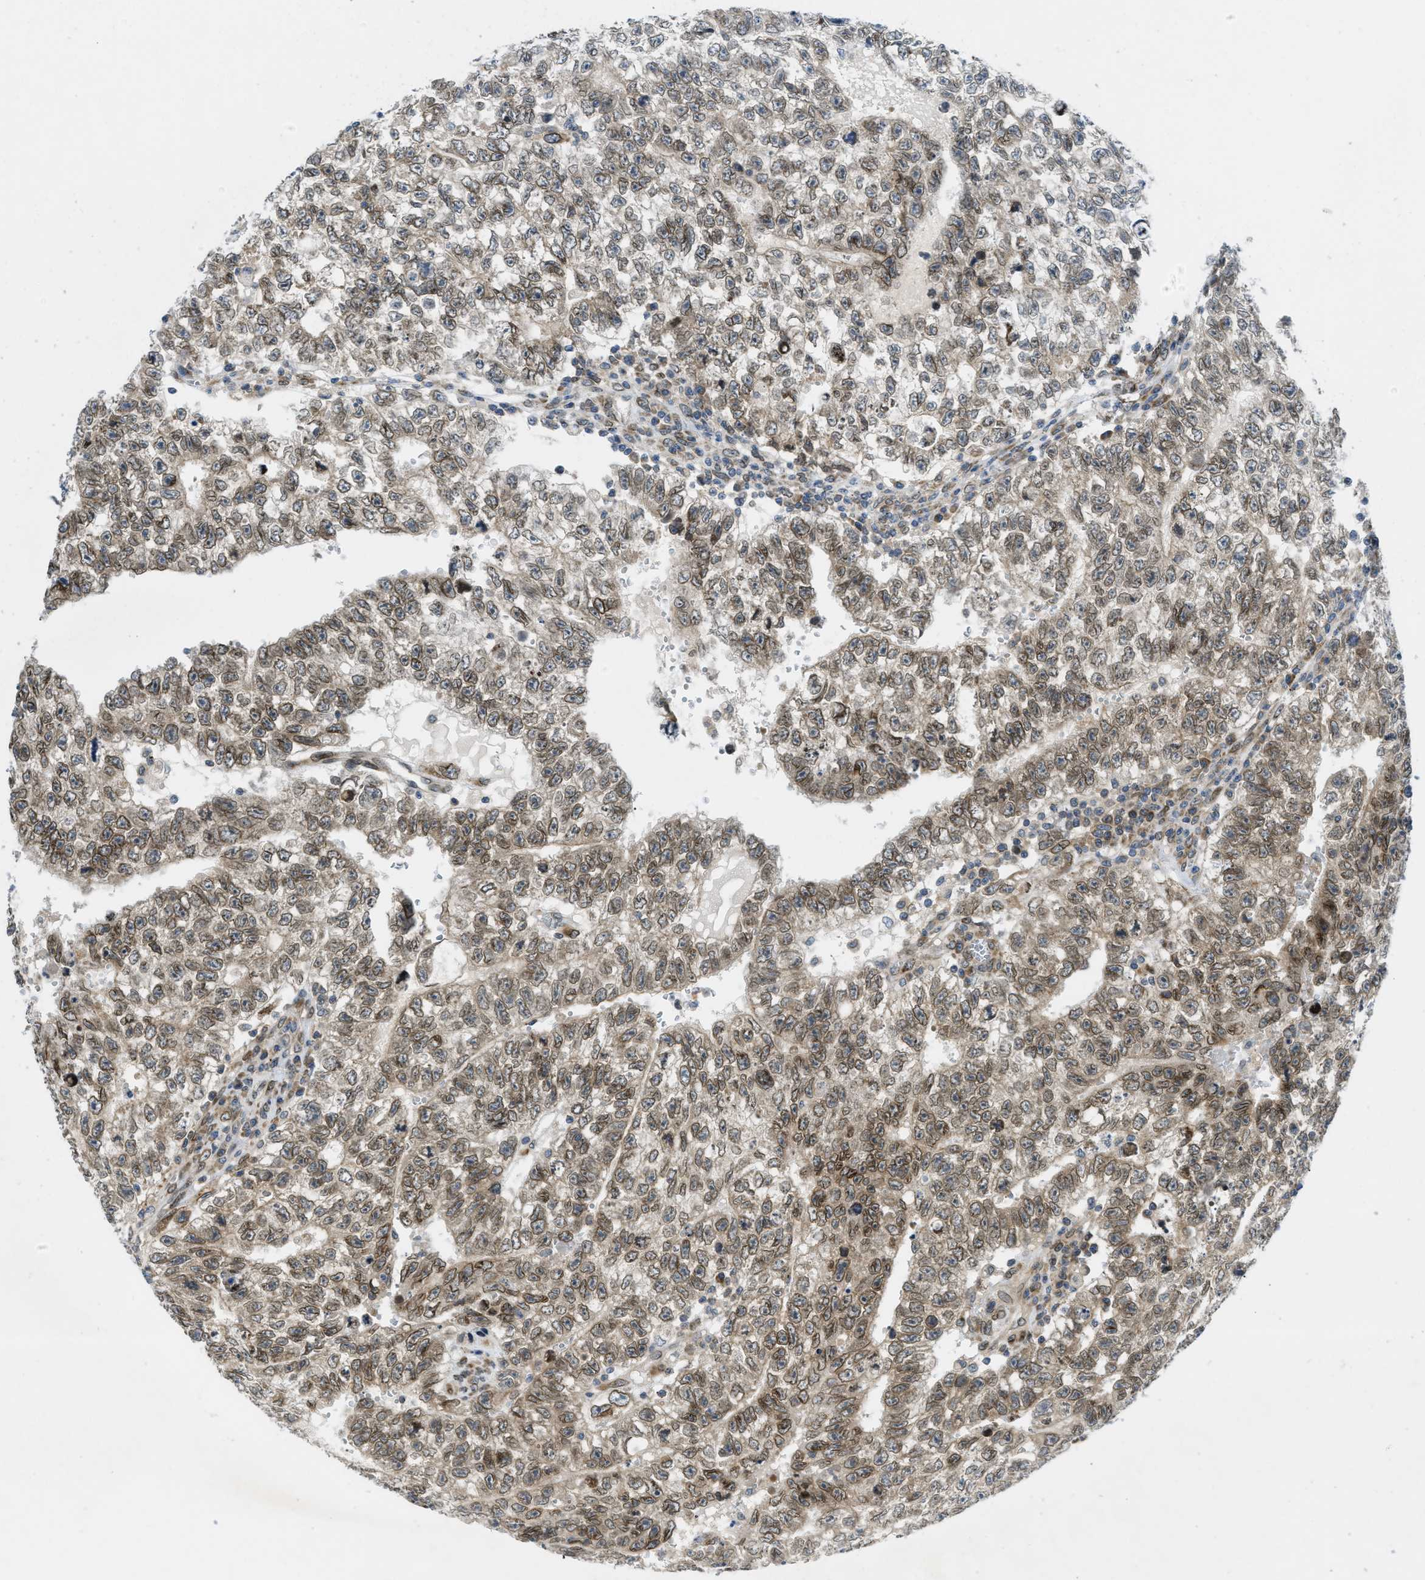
{"staining": {"intensity": "weak", "quantity": ">75%", "location": "cytoplasmic/membranous"}, "tissue": "testis cancer", "cell_type": "Tumor cells", "image_type": "cancer", "snomed": [{"axis": "morphology", "description": "Seminoma, NOS"}, {"axis": "morphology", "description": "Carcinoma, Embryonal, NOS"}, {"axis": "topography", "description": "Testis"}], "caption": "An immunohistochemistry (IHC) photomicrograph of tumor tissue is shown. Protein staining in brown shows weak cytoplasmic/membranous positivity in embryonal carcinoma (testis) within tumor cells.", "gene": "EIF2AK3", "patient": {"sex": "male", "age": 38}}